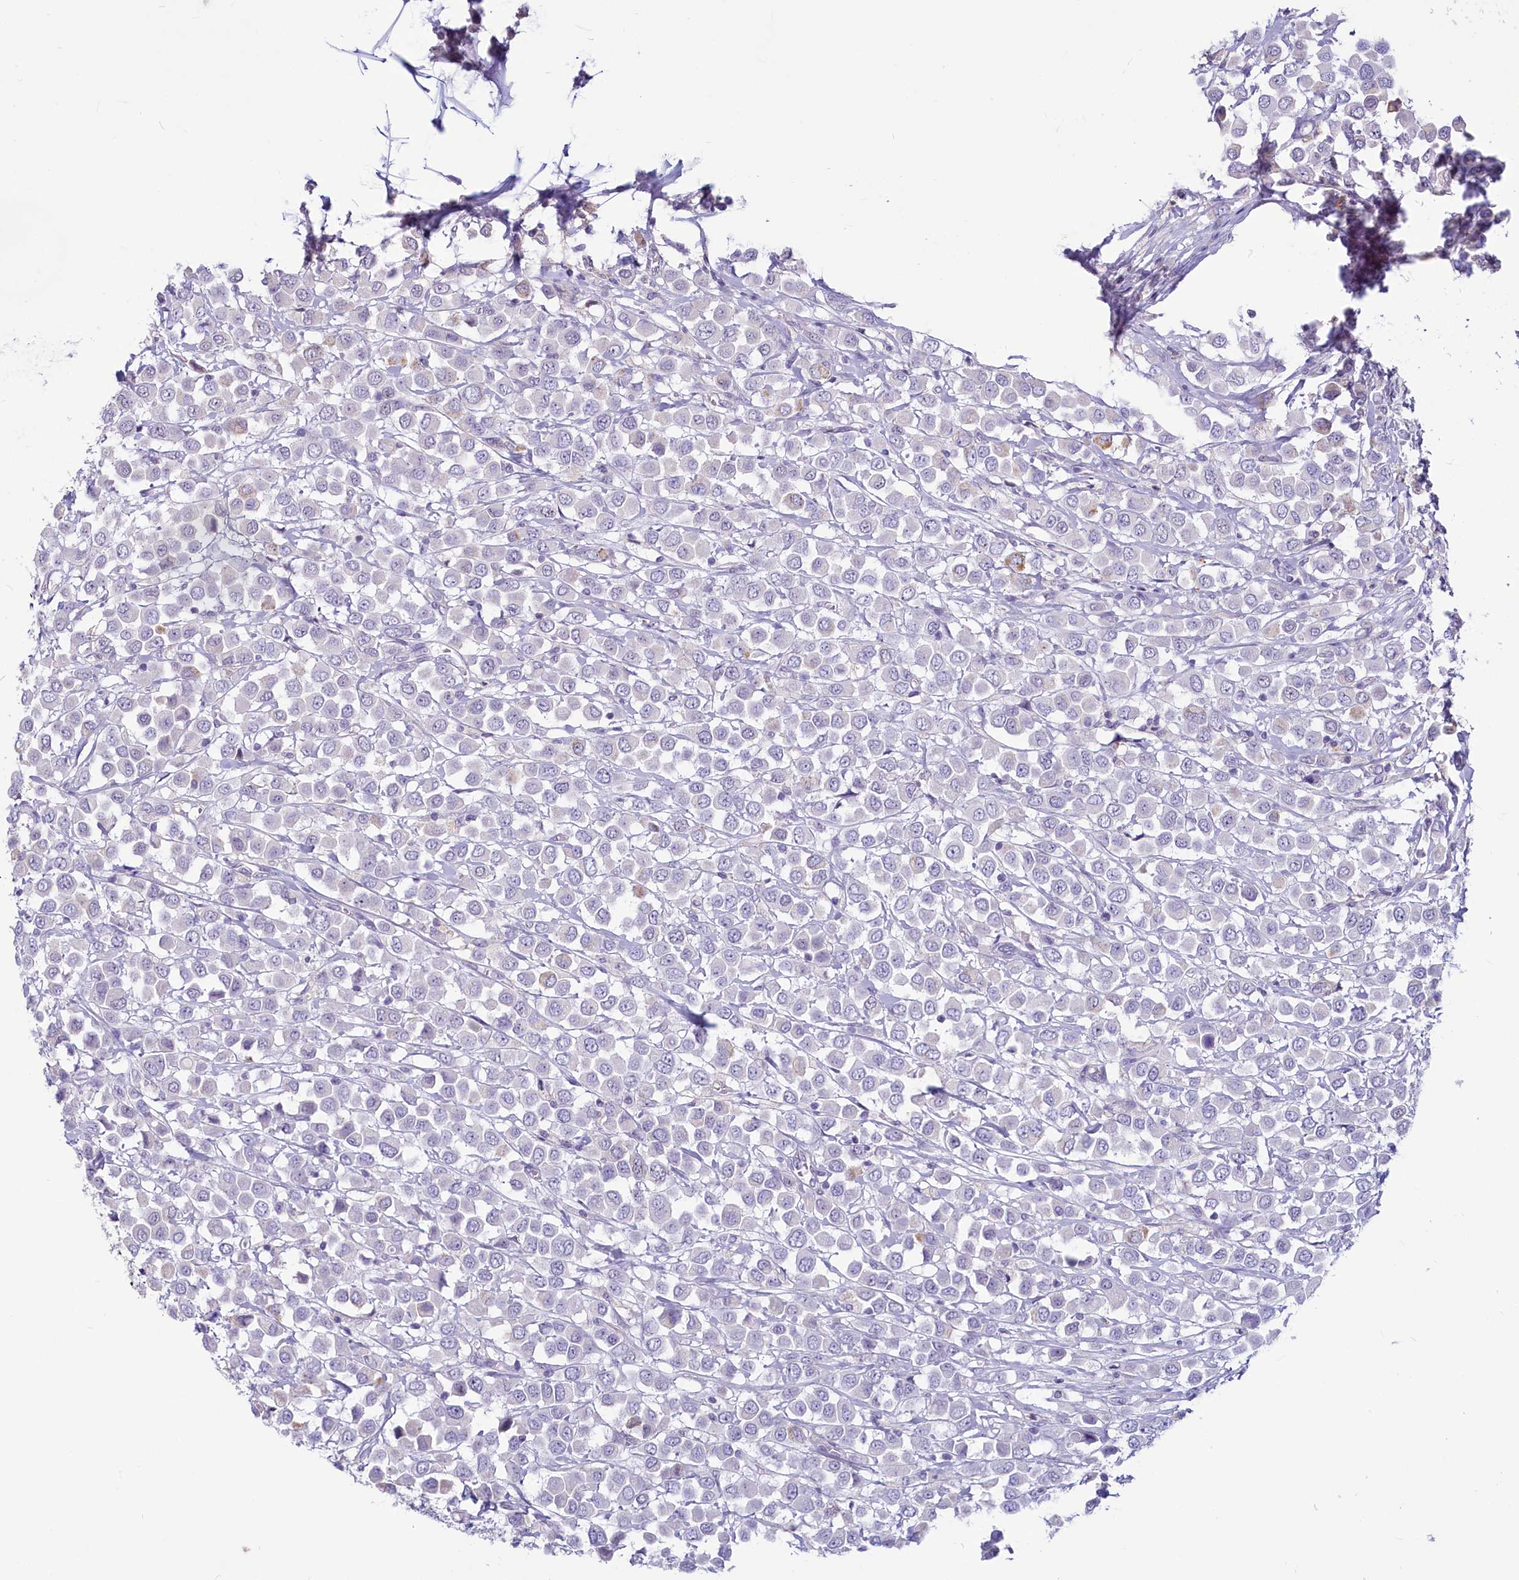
{"staining": {"intensity": "negative", "quantity": "none", "location": "none"}, "tissue": "breast cancer", "cell_type": "Tumor cells", "image_type": "cancer", "snomed": [{"axis": "morphology", "description": "Duct carcinoma"}, {"axis": "topography", "description": "Breast"}], "caption": "Breast cancer (invasive ductal carcinoma) was stained to show a protein in brown. There is no significant staining in tumor cells.", "gene": "PROCR", "patient": {"sex": "female", "age": 61}}